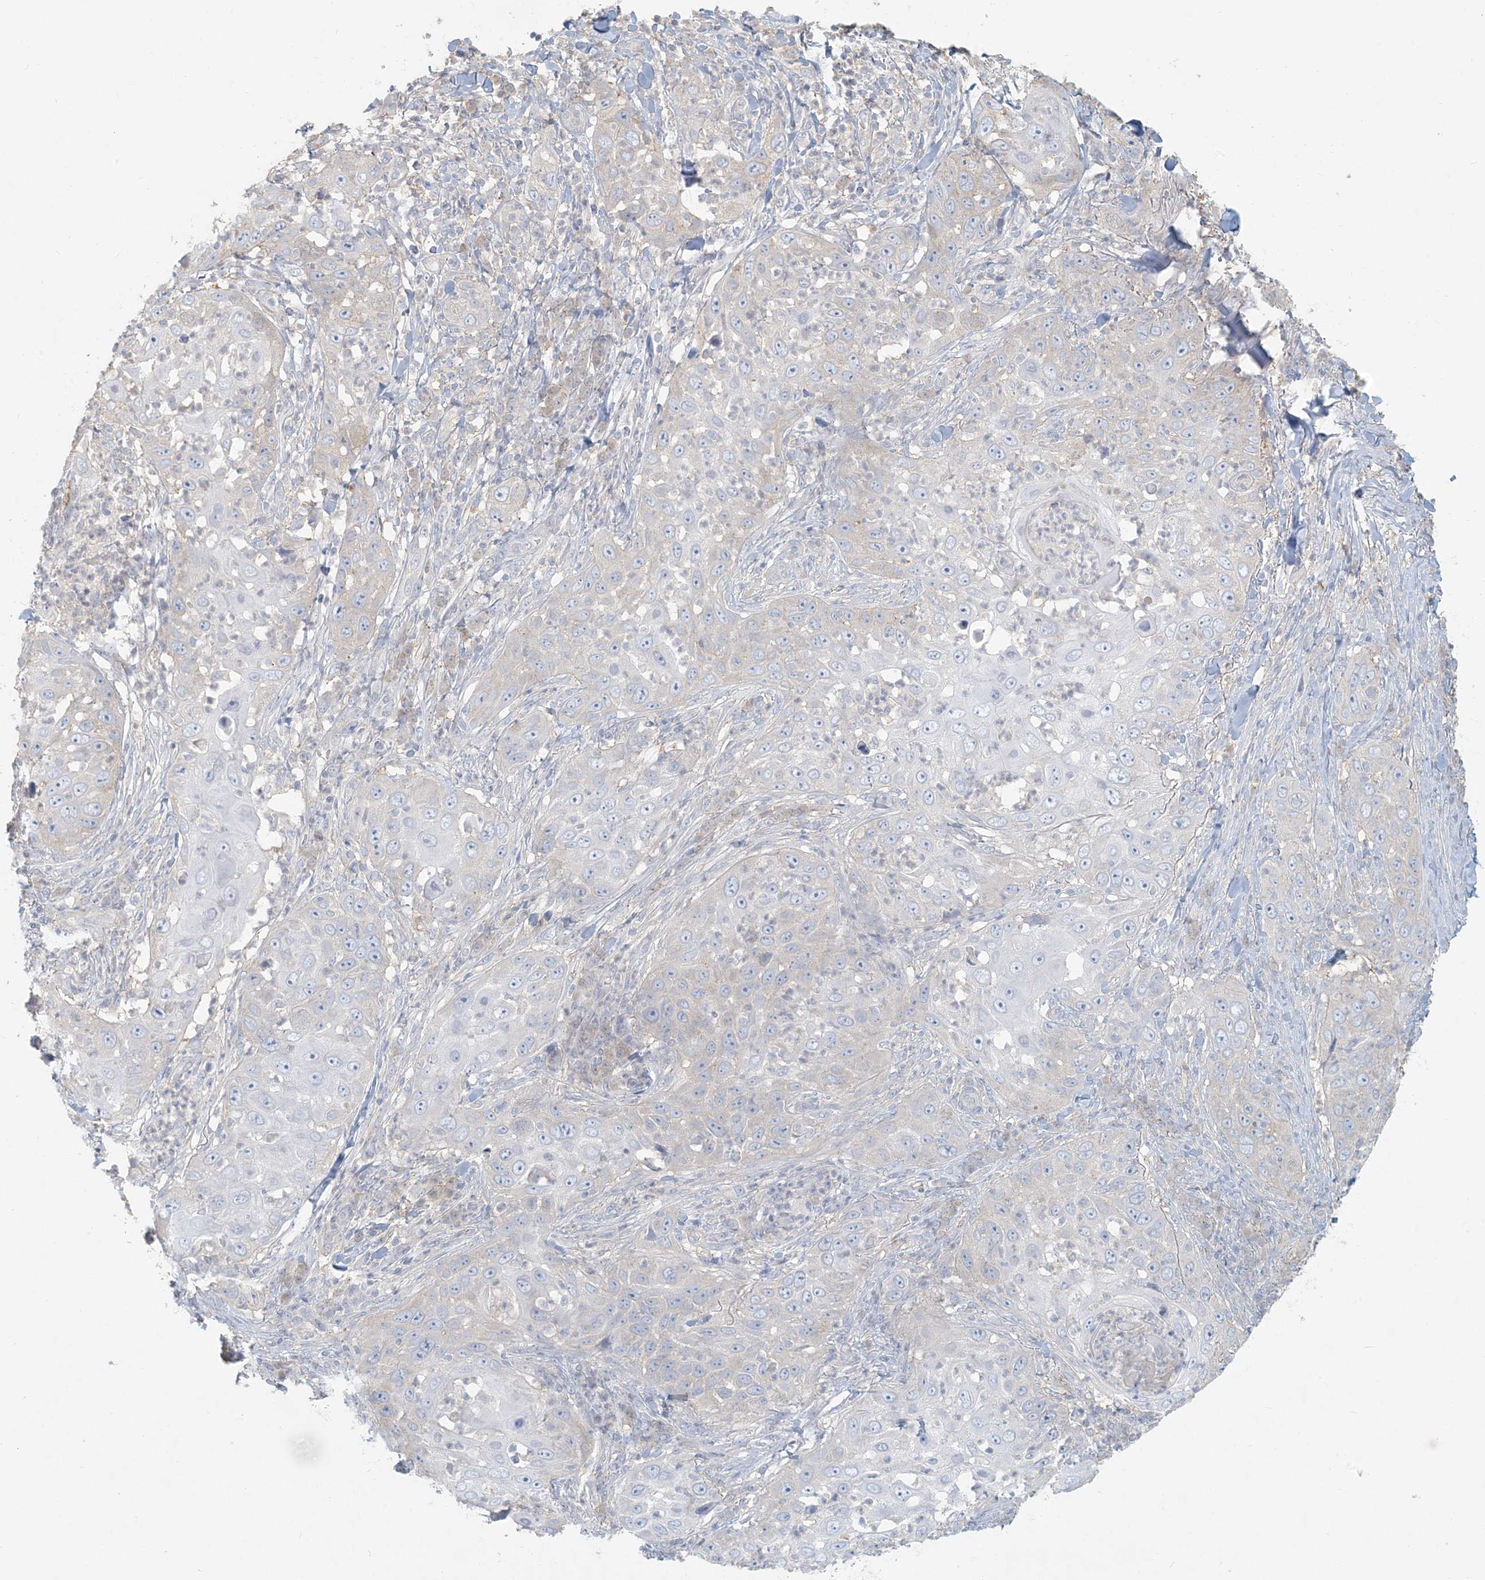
{"staining": {"intensity": "negative", "quantity": "none", "location": "none"}, "tissue": "skin cancer", "cell_type": "Tumor cells", "image_type": "cancer", "snomed": [{"axis": "morphology", "description": "Squamous cell carcinoma, NOS"}, {"axis": "topography", "description": "Skin"}], "caption": "Skin cancer was stained to show a protein in brown. There is no significant expression in tumor cells.", "gene": "HACL1", "patient": {"sex": "female", "age": 44}}